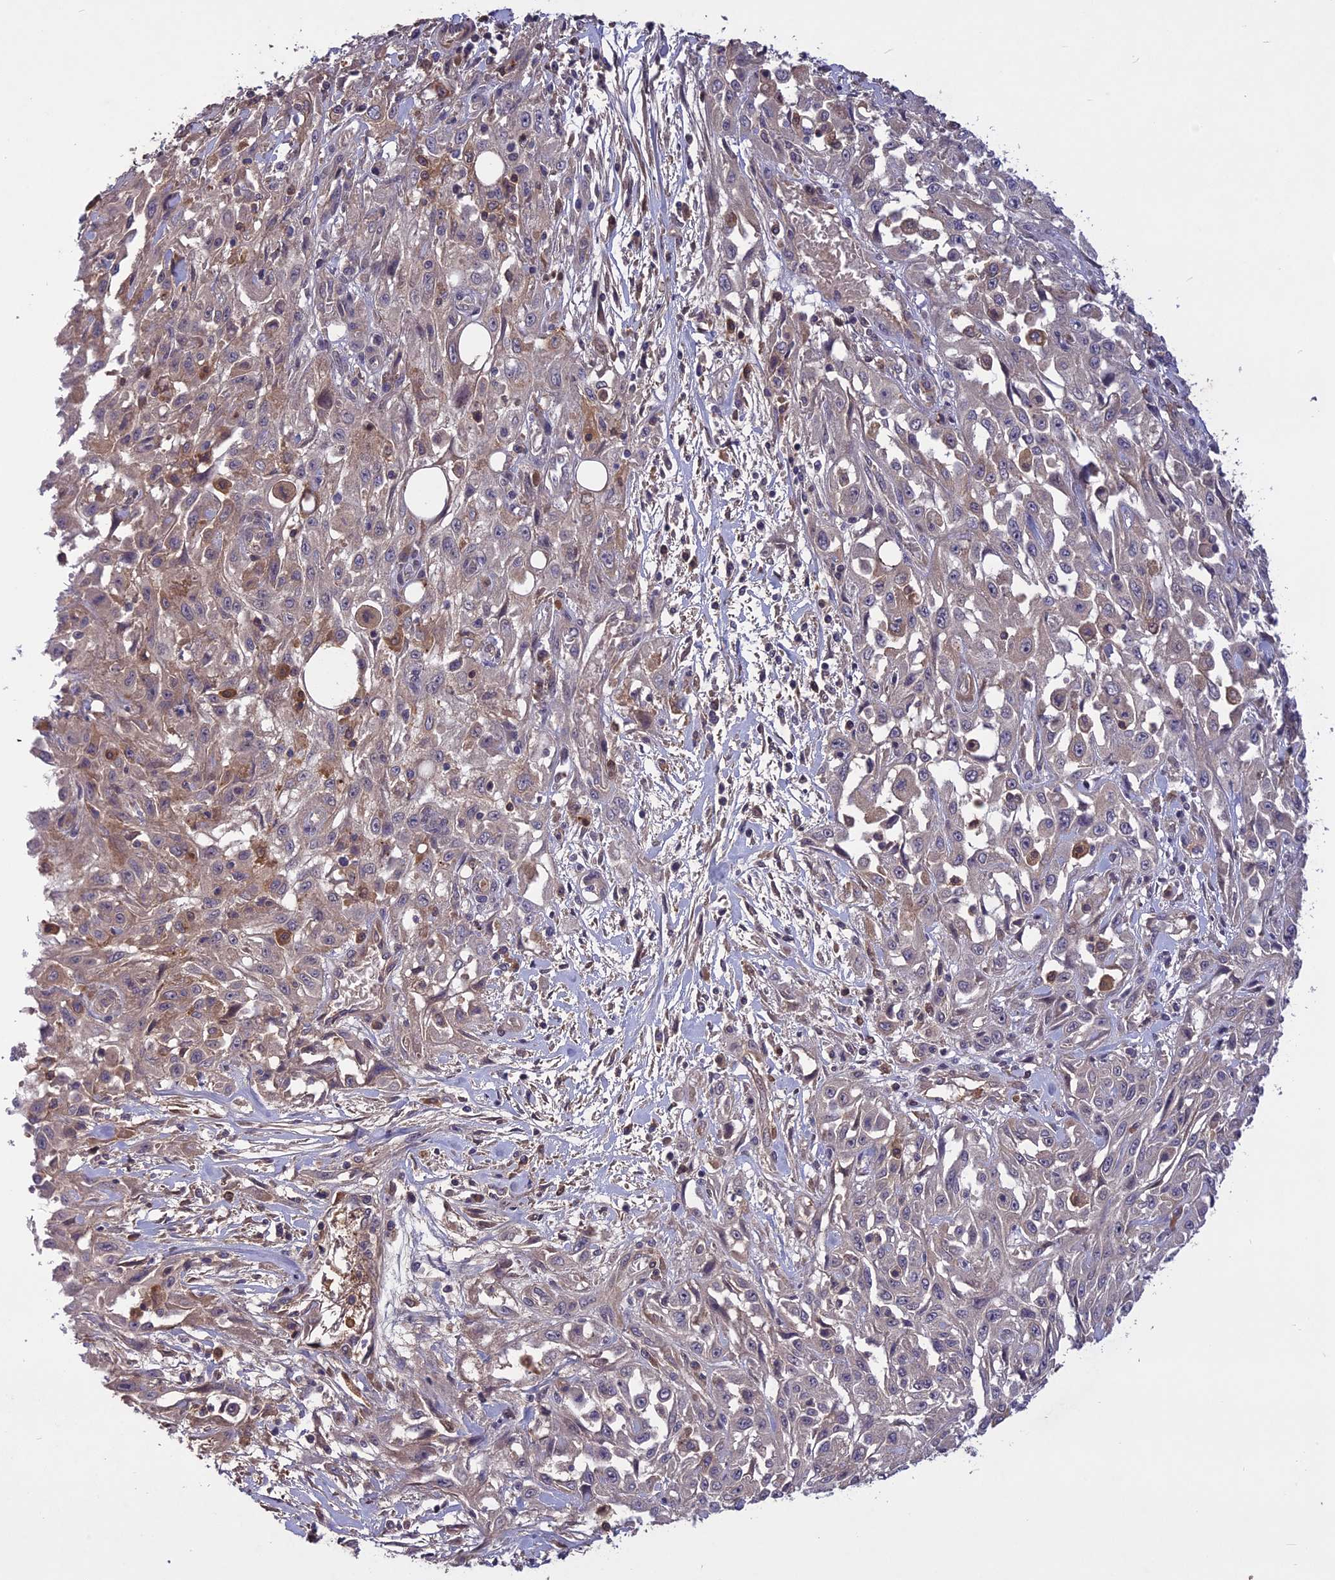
{"staining": {"intensity": "weak", "quantity": "<25%", "location": "cytoplasmic/membranous"}, "tissue": "skin cancer", "cell_type": "Tumor cells", "image_type": "cancer", "snomed": [{"axis": "morphology", "description": "Squamous cell carcinoma, NOS"}, {"axis": "morphology", "description": "Squamous cell carcinoma, metastatic, NOS"}, {"axis": "topography", "description": "Skin"}, {"axis": "topography", "description": "Lymph node"}], "caption": "Immunohistochemistry (IHC) image of squamous cell carcinoma (skin) stained for a protein (brown), which reveals no expression in tumor cells. (Immunohistochemistry (IHC), brightfield microscopy, high magnification).", "gene": "ADO", "patient": {"sex": "male", "age": 75}}